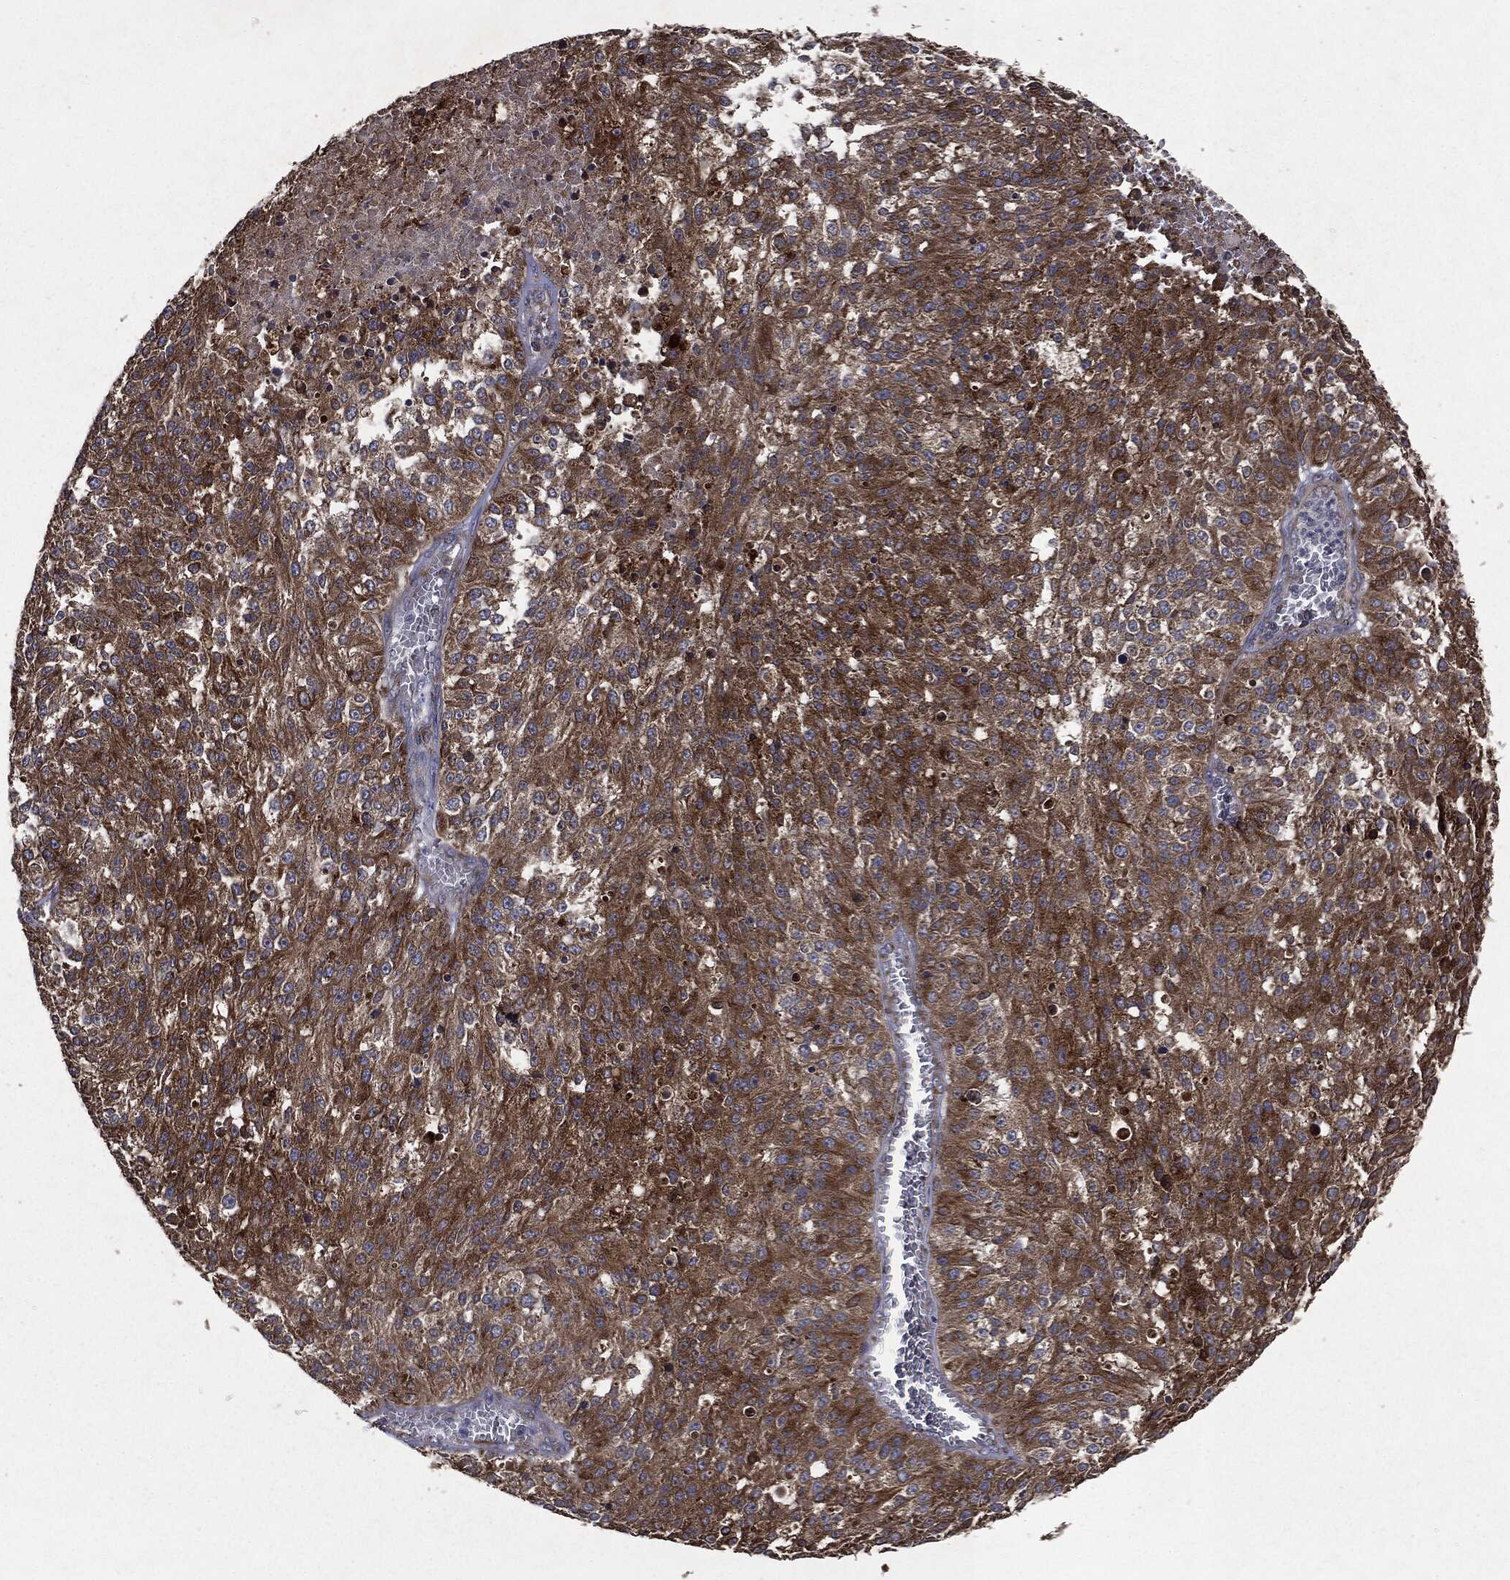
{"staining": {"intensity": "strong", "quantity": ">75%", "location": "cytoplasmic/membranous"}, "tissue": "melanoma", "cell_type": "Tumor cells", "image_type": "cancer", "snomed": [{"axis": "morphology", "description": "Malignant melanoma, Metastatic site"}, {"axis": "topography", "description": "Lymph node"}], "caption": "Melanoma was stained to show a protein in brown. There is high levels of strong cytoplasmic/membranous expression in about >75% of tumor cells.", "gene": "PLOD3", "patient": {"sex": "female", "age": 64}}